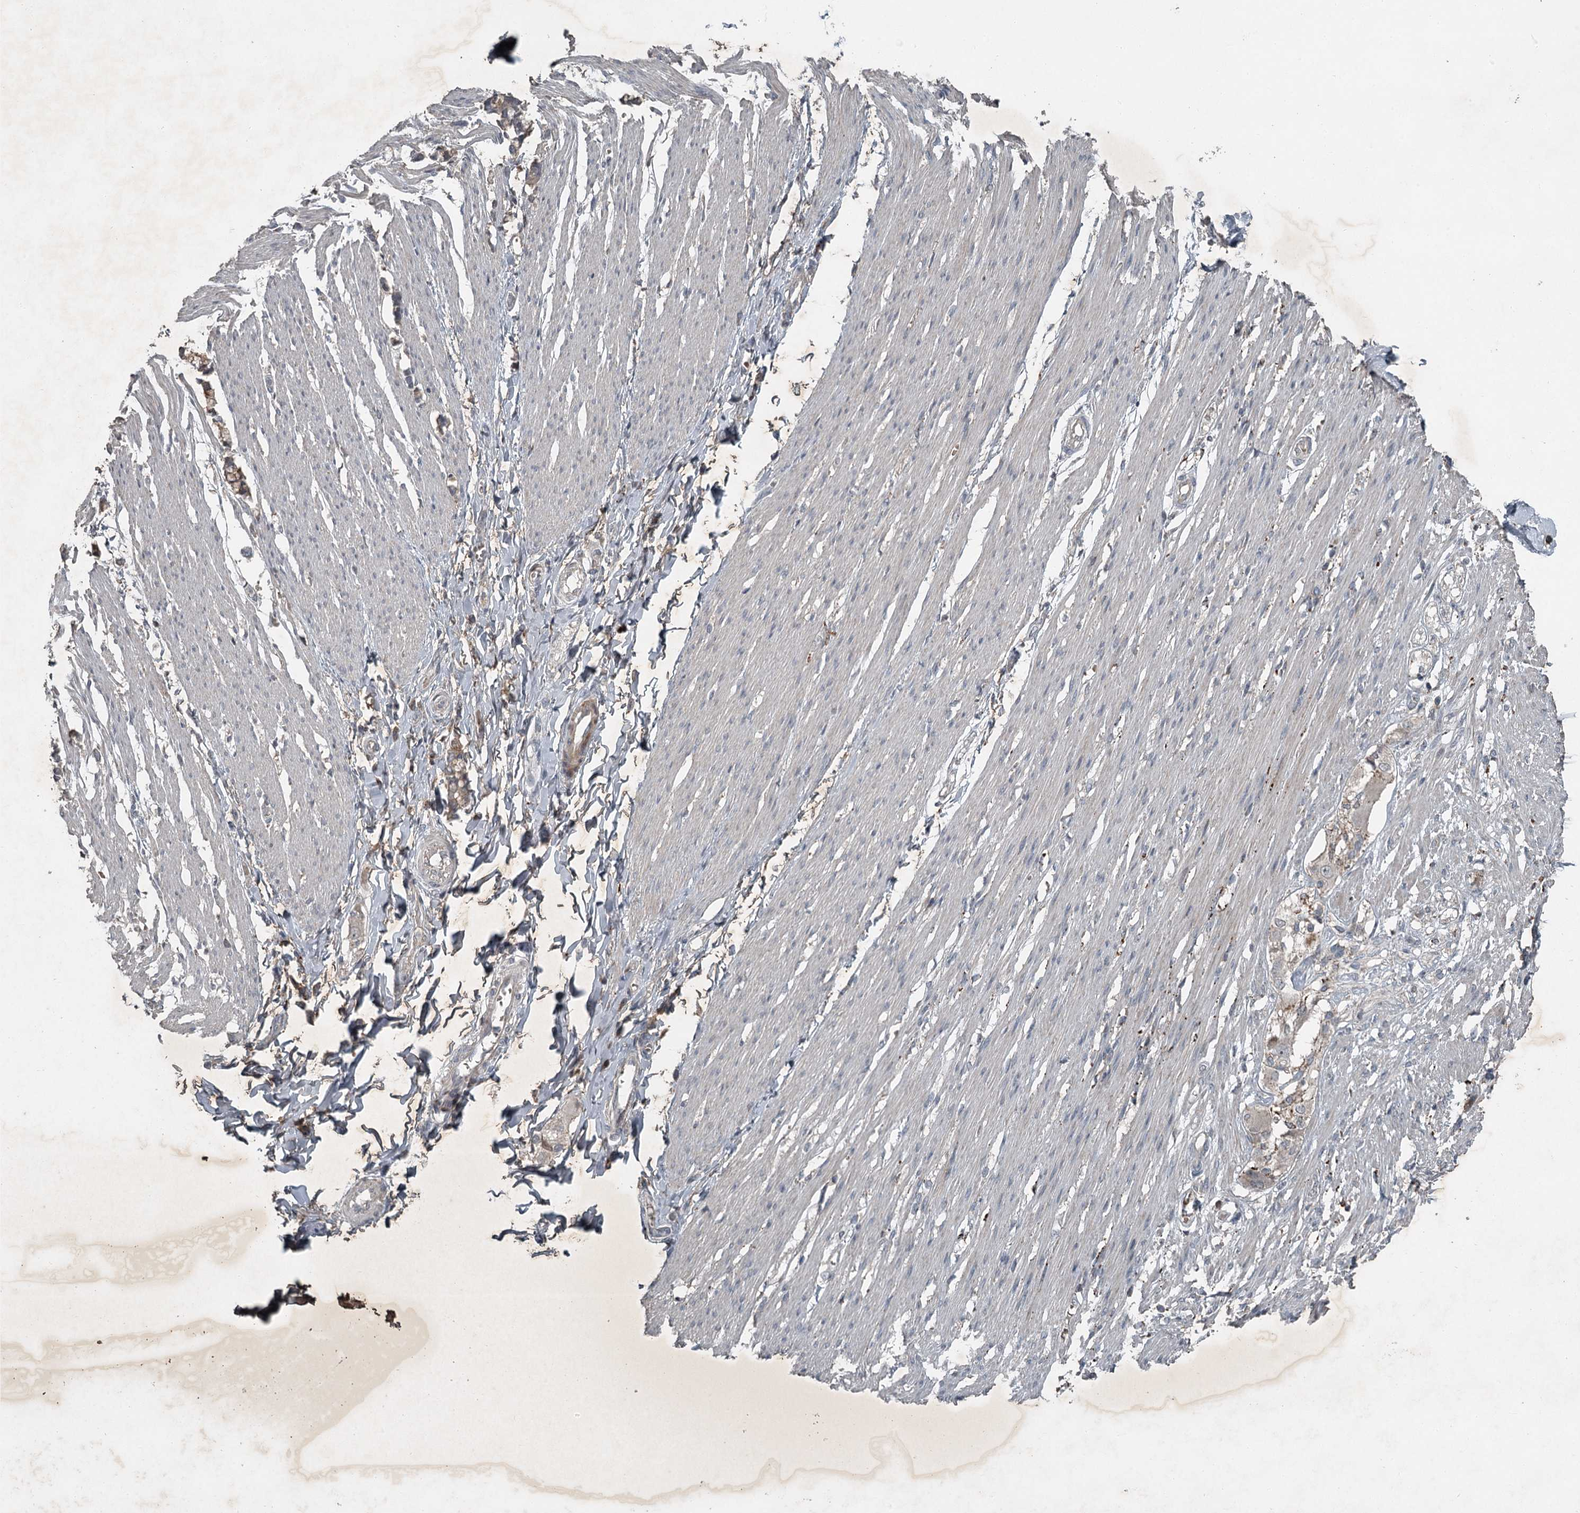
{"staining": {"intensity": "moderate", "quantity": "<25%", "location": "cytoplasmic/membranous"}, "tissue": "smooth muscle", "cell_type": "Smooth muscle cells", "image_type": "normal", "snomed": [{"axis": "morphology", "description": "Normal tissue, NOS"}, {"axis": "morphology", "description": "Adenocarcinoma, NOS"}, {"axis": "topography", "description": "Colon"}, {"axis": "topography", "description": "Peripheral nerve tissue"}], "caption": "This is a histology image of immunohistochemistry staining of benign smooth muscle, which shows moderate expression in the cytoplasmic/membranous of smooth muscle cells.", "gene": "SLC39A8", "patient": {"sex": "male", "age": 14}}